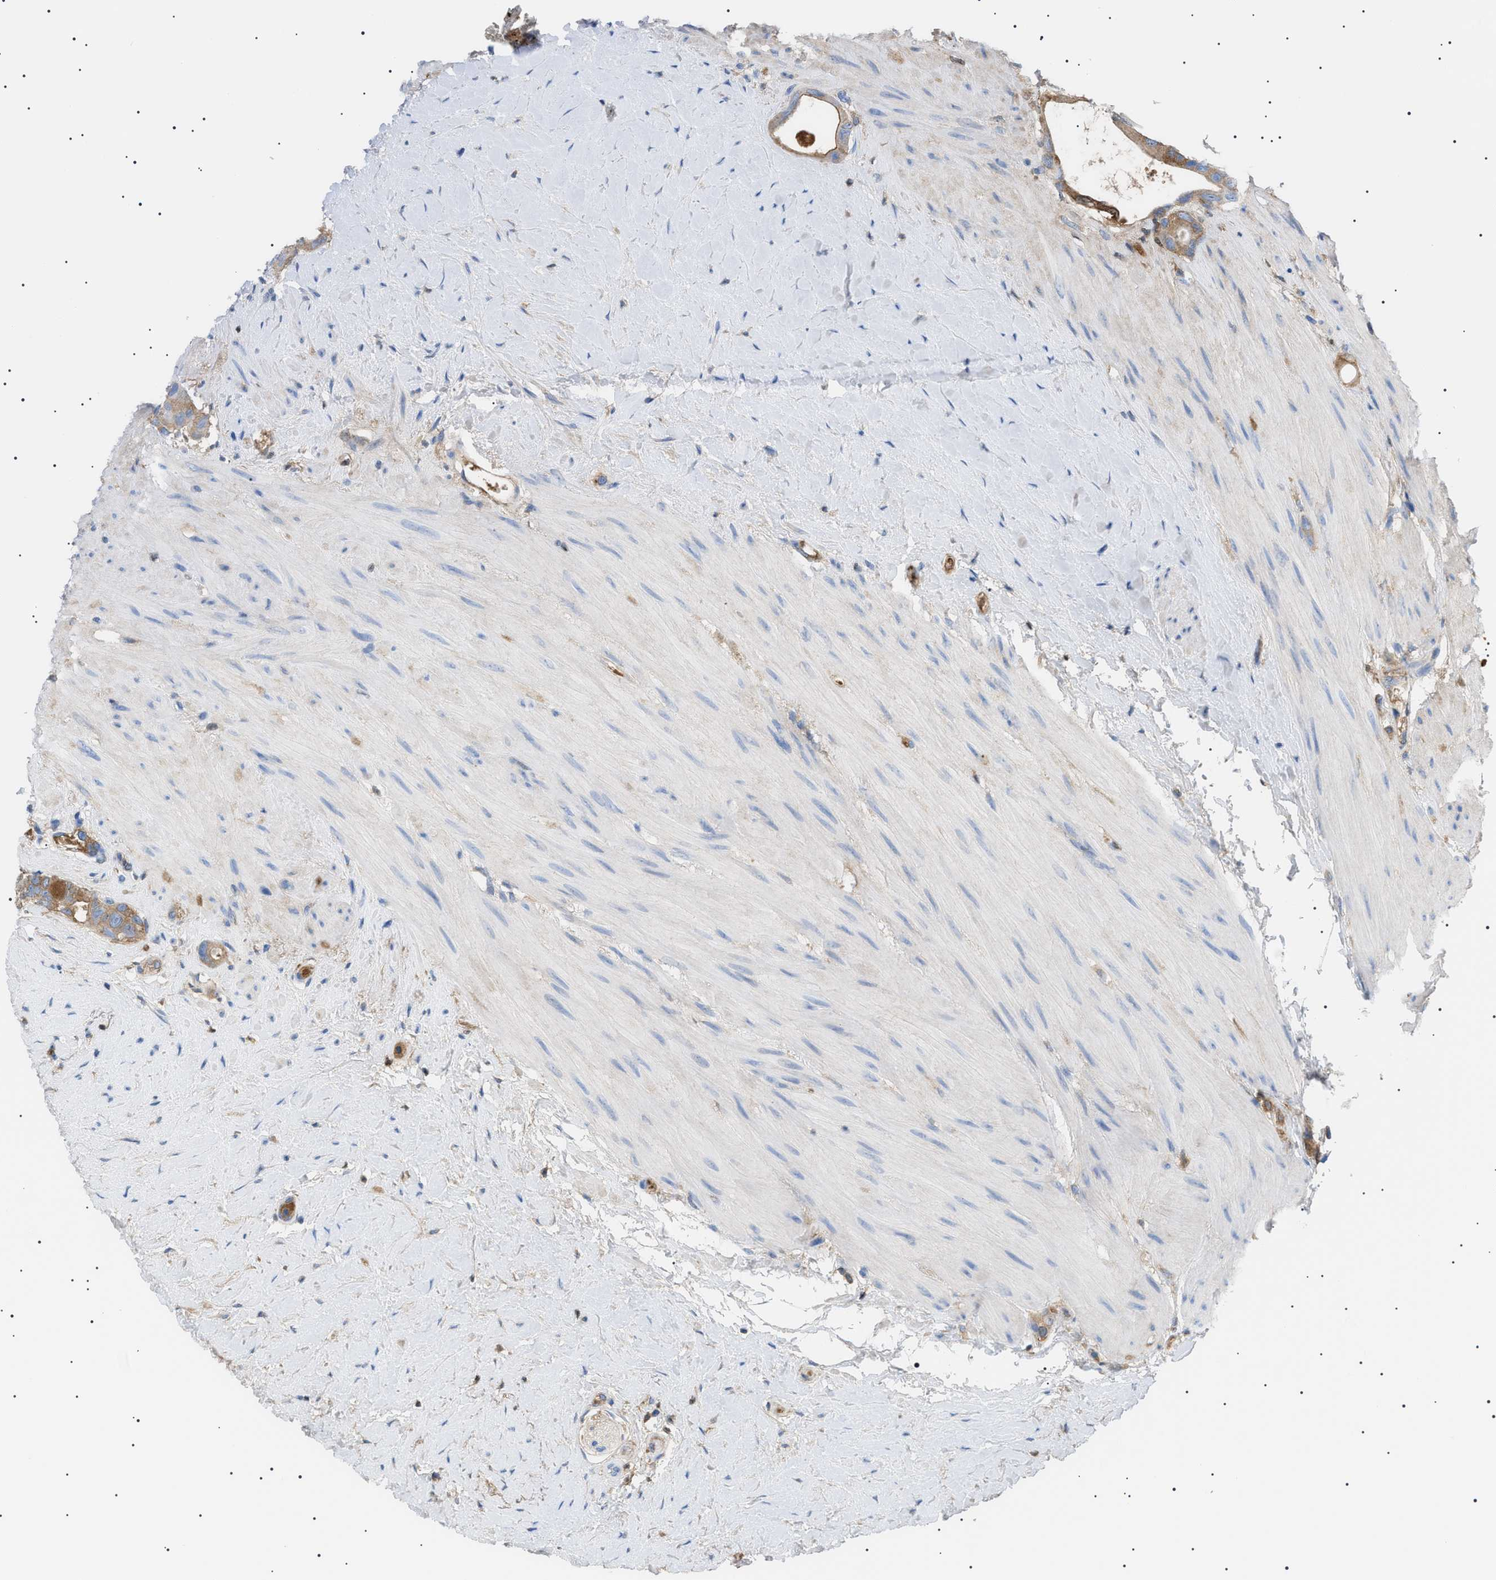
{"staining": {"intensity": "weak", "quantity": "25%-75%", "location": "cytoplasmic/membranous"}, "tissue": "colorectal cancer", "cell_type": "Tumor cells", "image_type": "cancer", "snomed": [{"axis": "morphology", "description": "Adenocarcinoma, NOS"}, {"axis": "topography", "description": "Rectum"}], "caption": "A brown stain highlights weak cytoplasmic/membranous positivity of a protein in human colorectal cancer (adenocarcinoma) tumor cells.", "gene": "LPA", "patient": {"sex": "male", "age": 51}}